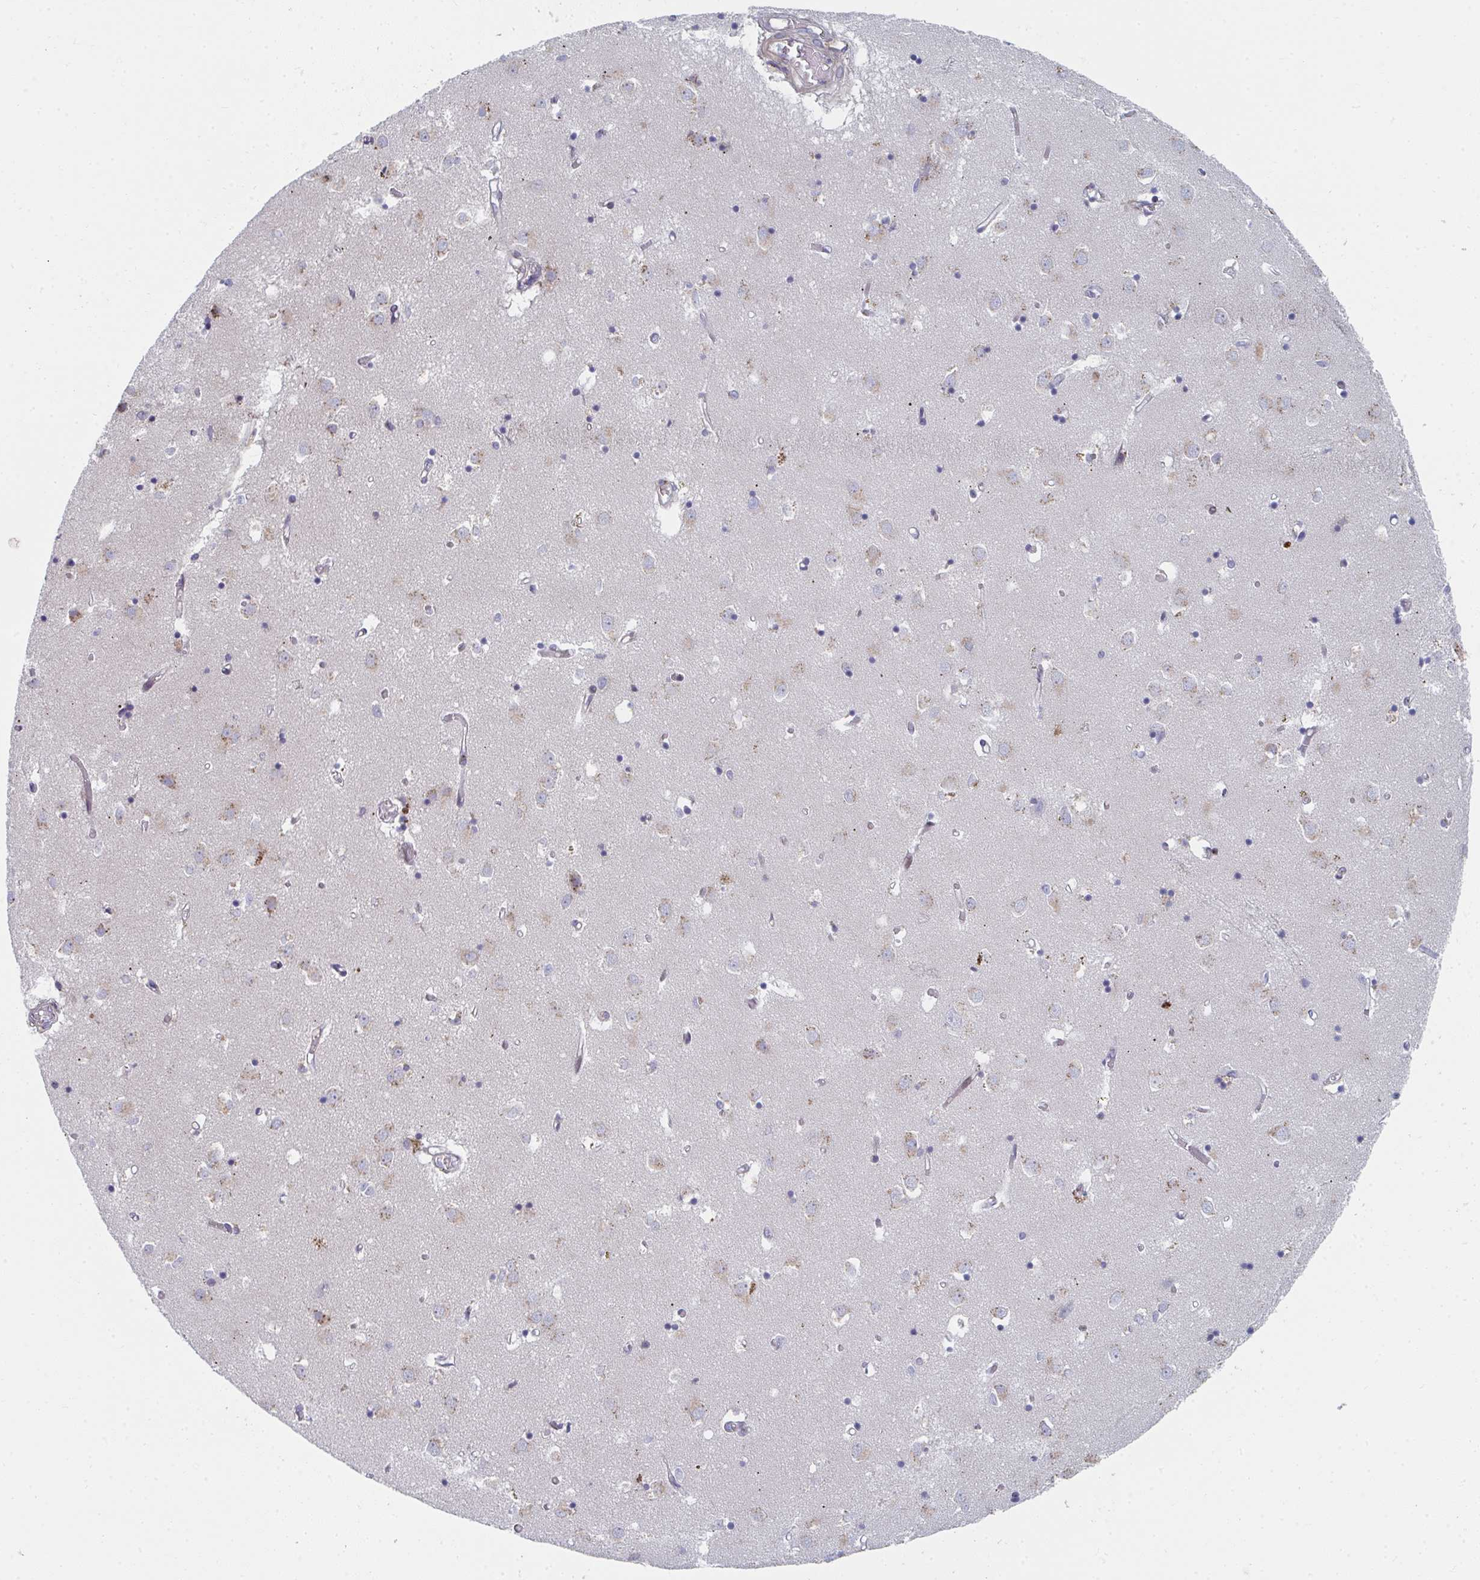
{"staining": {"intensity": "negative", "quantity": "none", "location": "none"}, "tissue": "caudate", "cell_type": "Glial cells", "image_type": "normal", "snomed": [{"axis": "morphology", "description": "Normal tissue, NOS"}, {"axis": "topography", "description": "Lateral ventricle wall"}], "caption": "The photomicrograph exhibits no significant positivity in glial cells of caudate. (Brightfield microscopy of DAB immunohistochemistry at high magnification).", "gene": "PSMG1", "patient": {"sex": "male", "age": 70}}